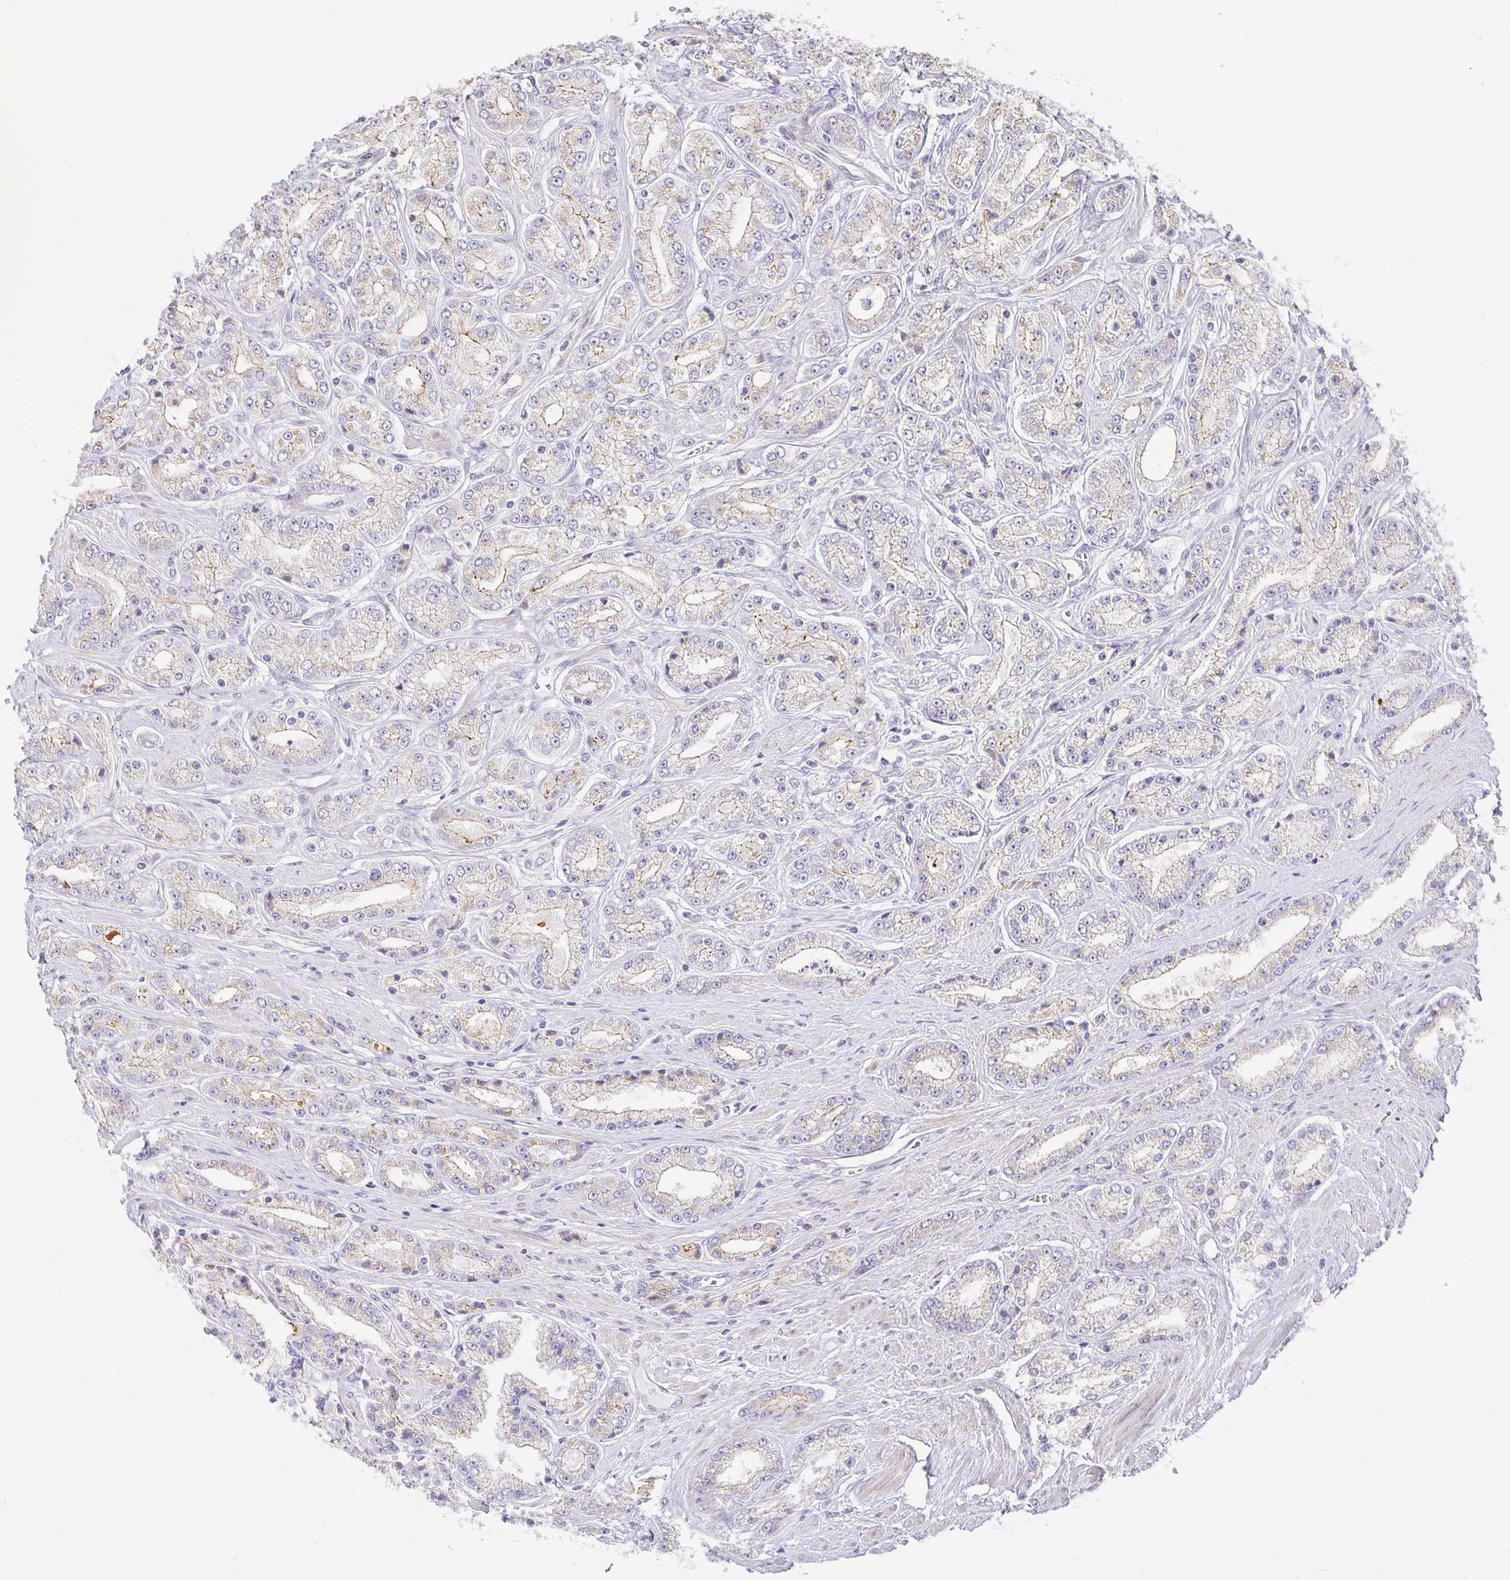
{"staining": {"intensity": "weak", "quantity": "<25%", "location": "cytoplasmic/membranous"}, "tissue": "prostate cancer", "cell_type": "Tumor cells", "image_type": "cancer", "snomed": [{"axis": "morphology", "description": "Adenocarcinoma, High grade"}, {"axis": "topography", "description": "Prostate"}], "caption": "Immunohistochemistry micrograph of human prostate cancer stained for a protein (brown), which exhibits no expression in tumor cells. (IHC, brightfield microscopy, high magnification).", "gene": "TJP3", "patient": {"sex": "male", "age": 66}}